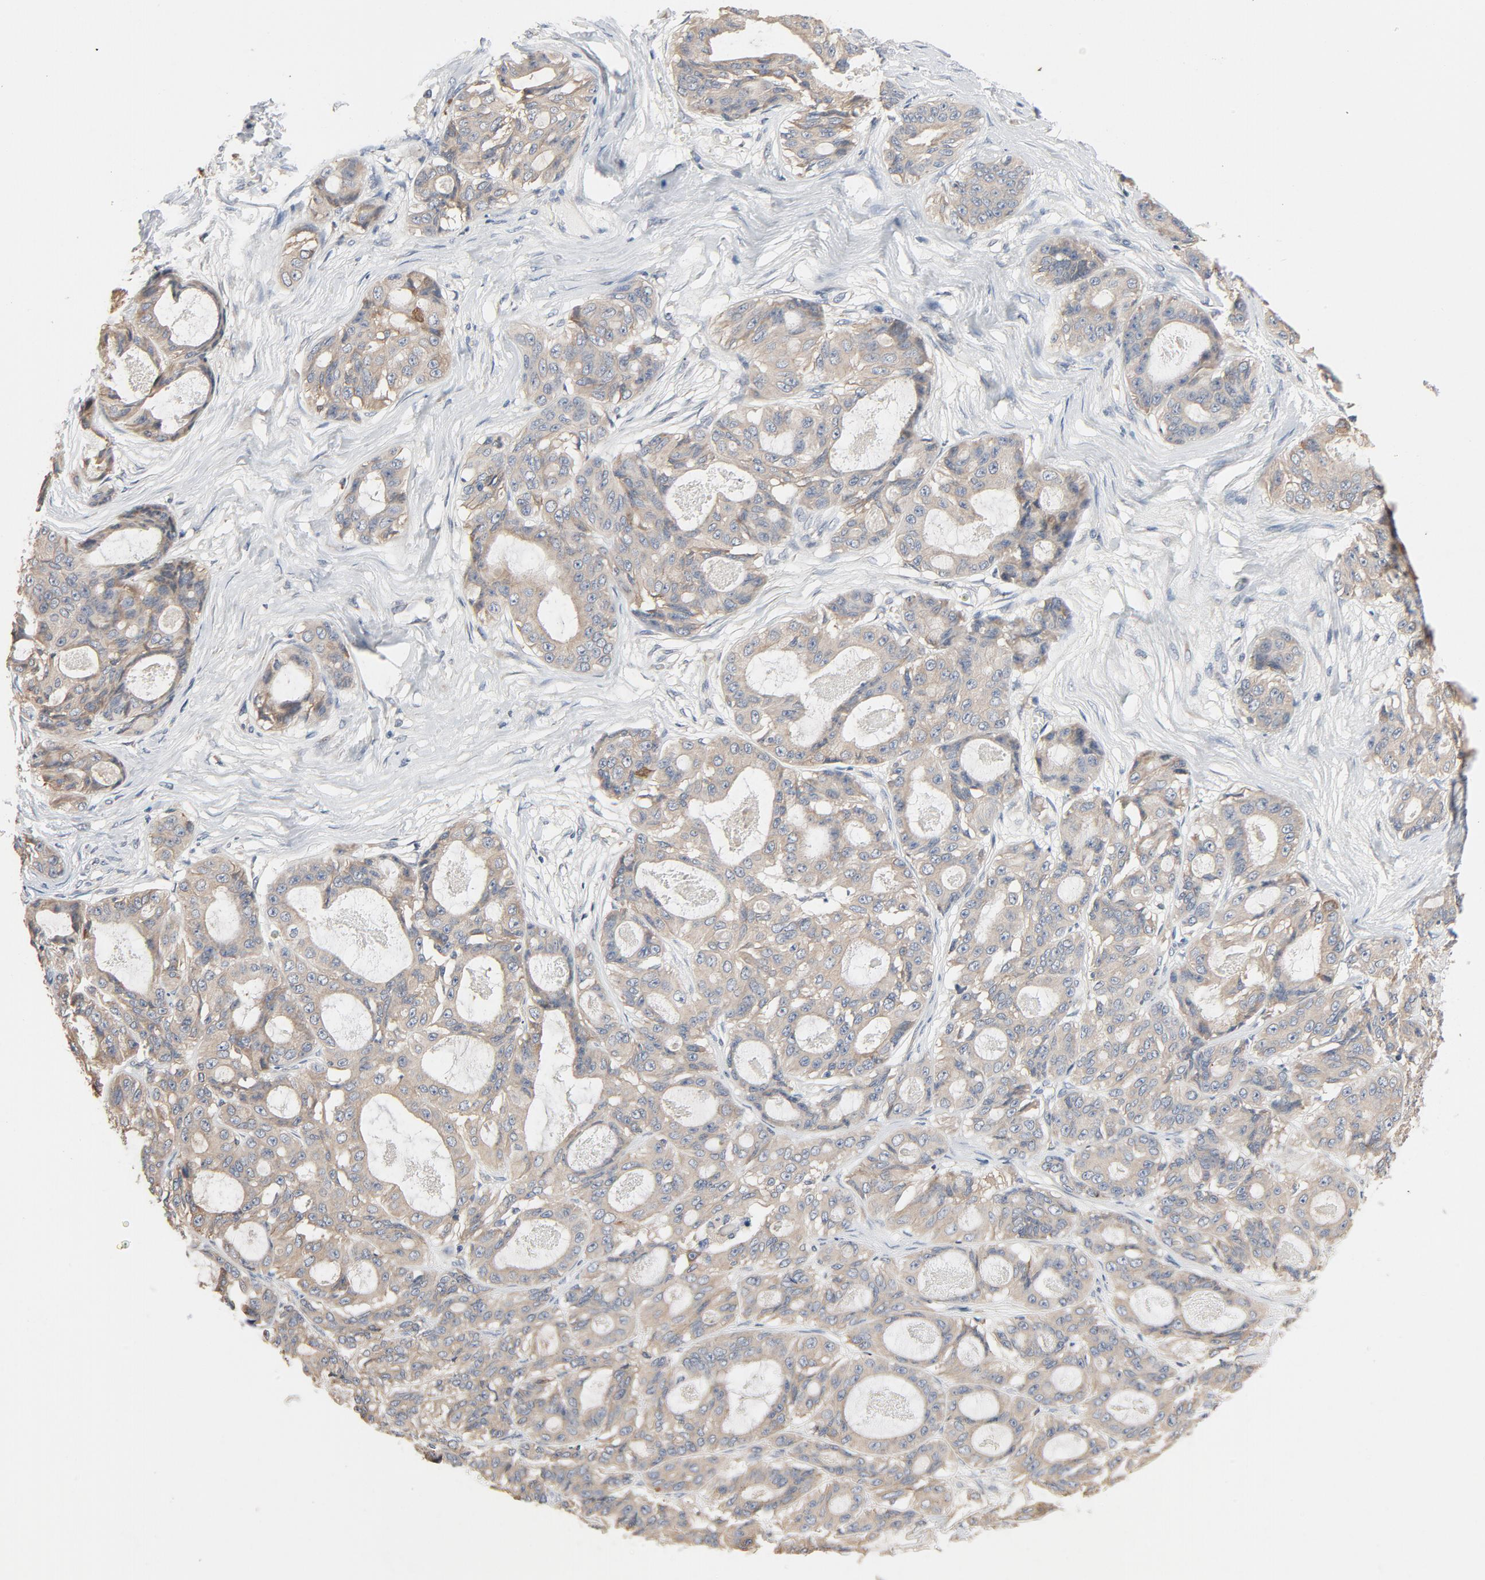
{"staining": {"intensity": "weak", "quantity": ">75%", "location": "cytoplasmic/membranous"}, "tissue": "ovarian cancer", "cell_type": "Tumor cells", "image_type": "cancer", "snomed": [{"axis": "morphology", "description": "Carcinoma, endometroid"}, {"axis": "topography", "description": "Ovary"}], "caption": "This is an image of IHC staining of ovarian cancer (endometroid carcinoma), which shows weak staining in the cytoplasmic/membranous of tumor cells.", "gene": "TLR4", "patient": {"sex": "female", "age": 61}}